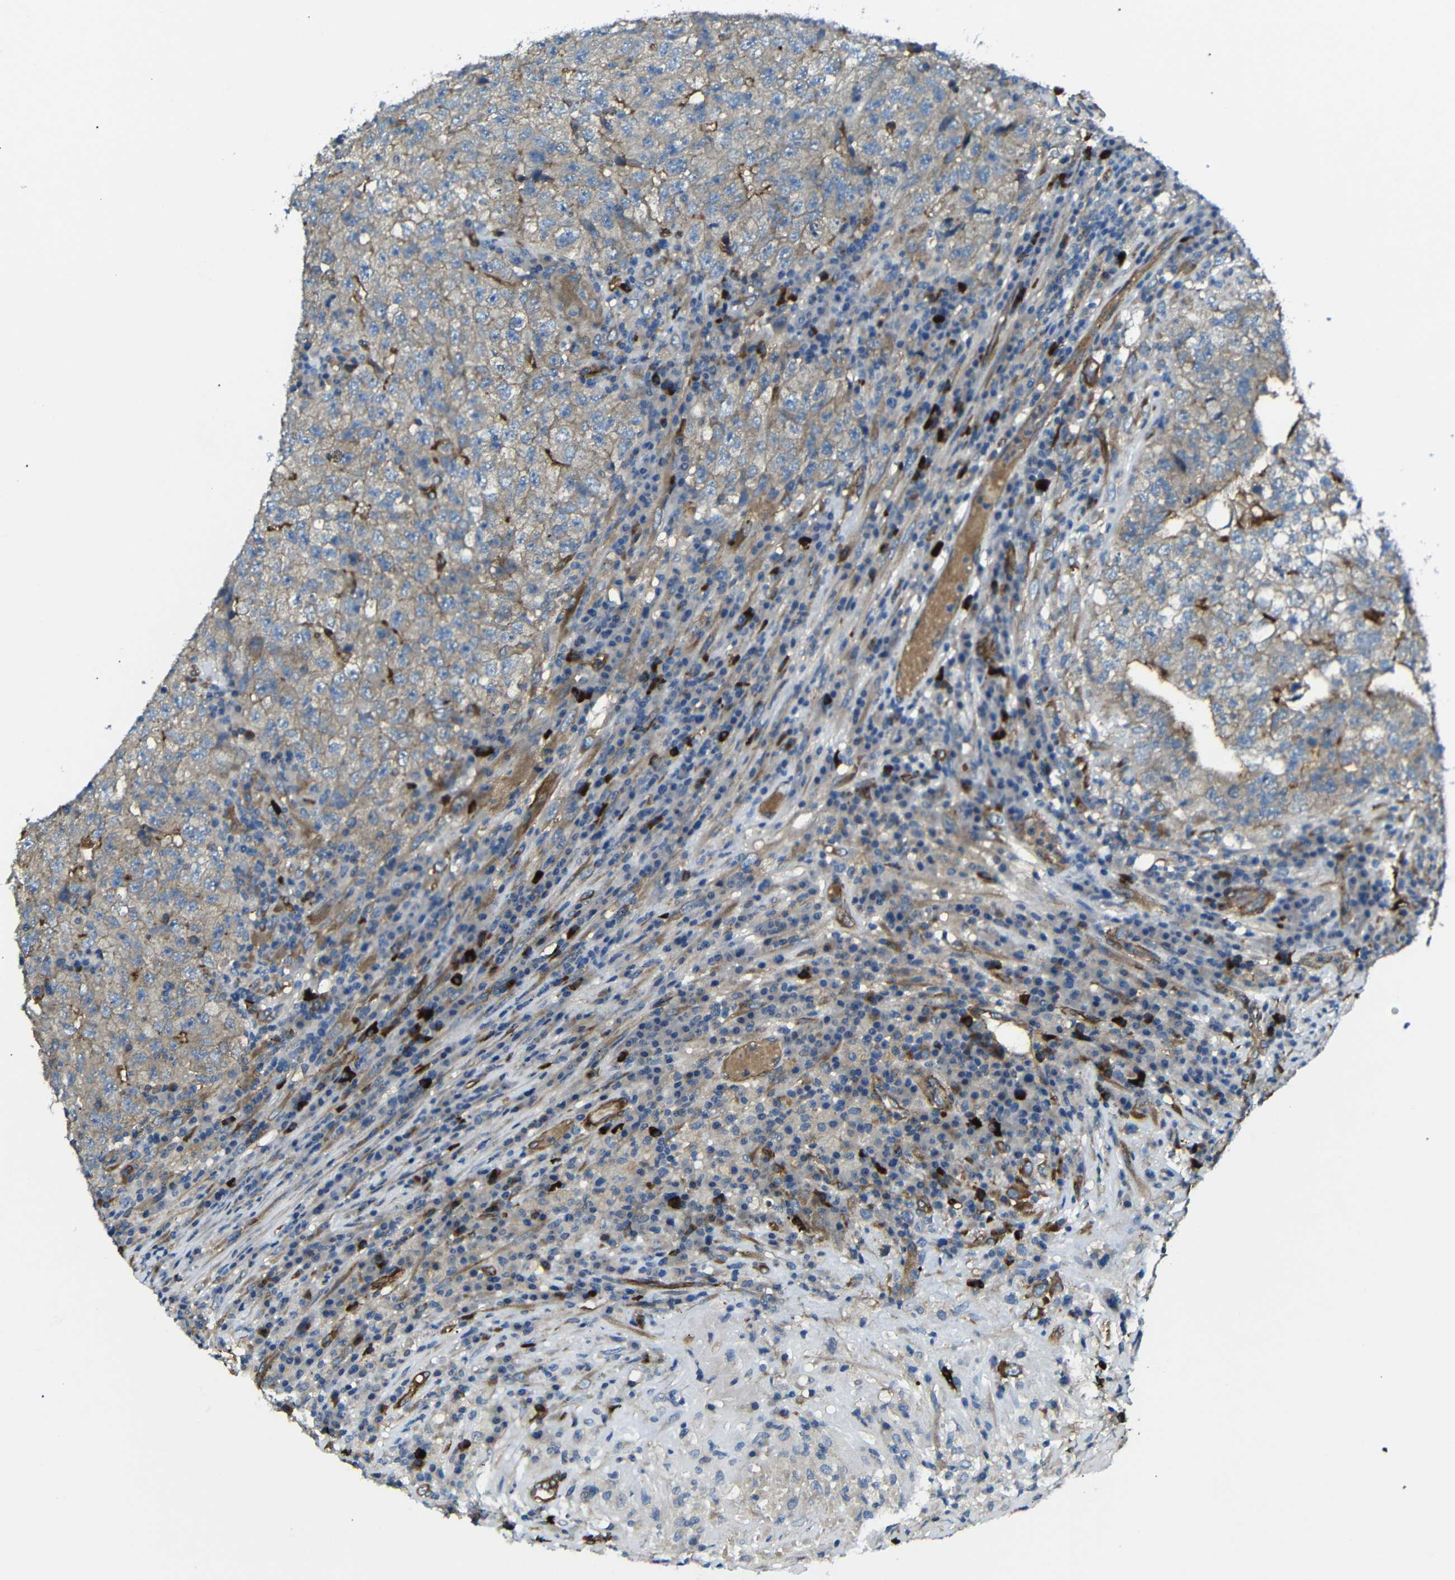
{"staining": {"intensity": "weak", "quantity": ">75%", "location": "cytoplasmic/membranous"}, "tissue": "testis cancer", "cell_type": "Tumor cells", "image_type": "cancer", "snomed": [{"axis": "morphology", "description": "Necrosis, NOS"}, {"axis": "morphology", "description": "Carcinoma, Embryonal, NOS"}, {"axis": "topography", "description": "Testis"}], "caption": "About >75% of tumor cells in testis embryonal carcinoma reveal weak cytoplasmic/membranous protein expression as visualized by brown immunohistochemical staining.", "gene": "MYO1B", "patient": {"sex": "male", "age": 19}}